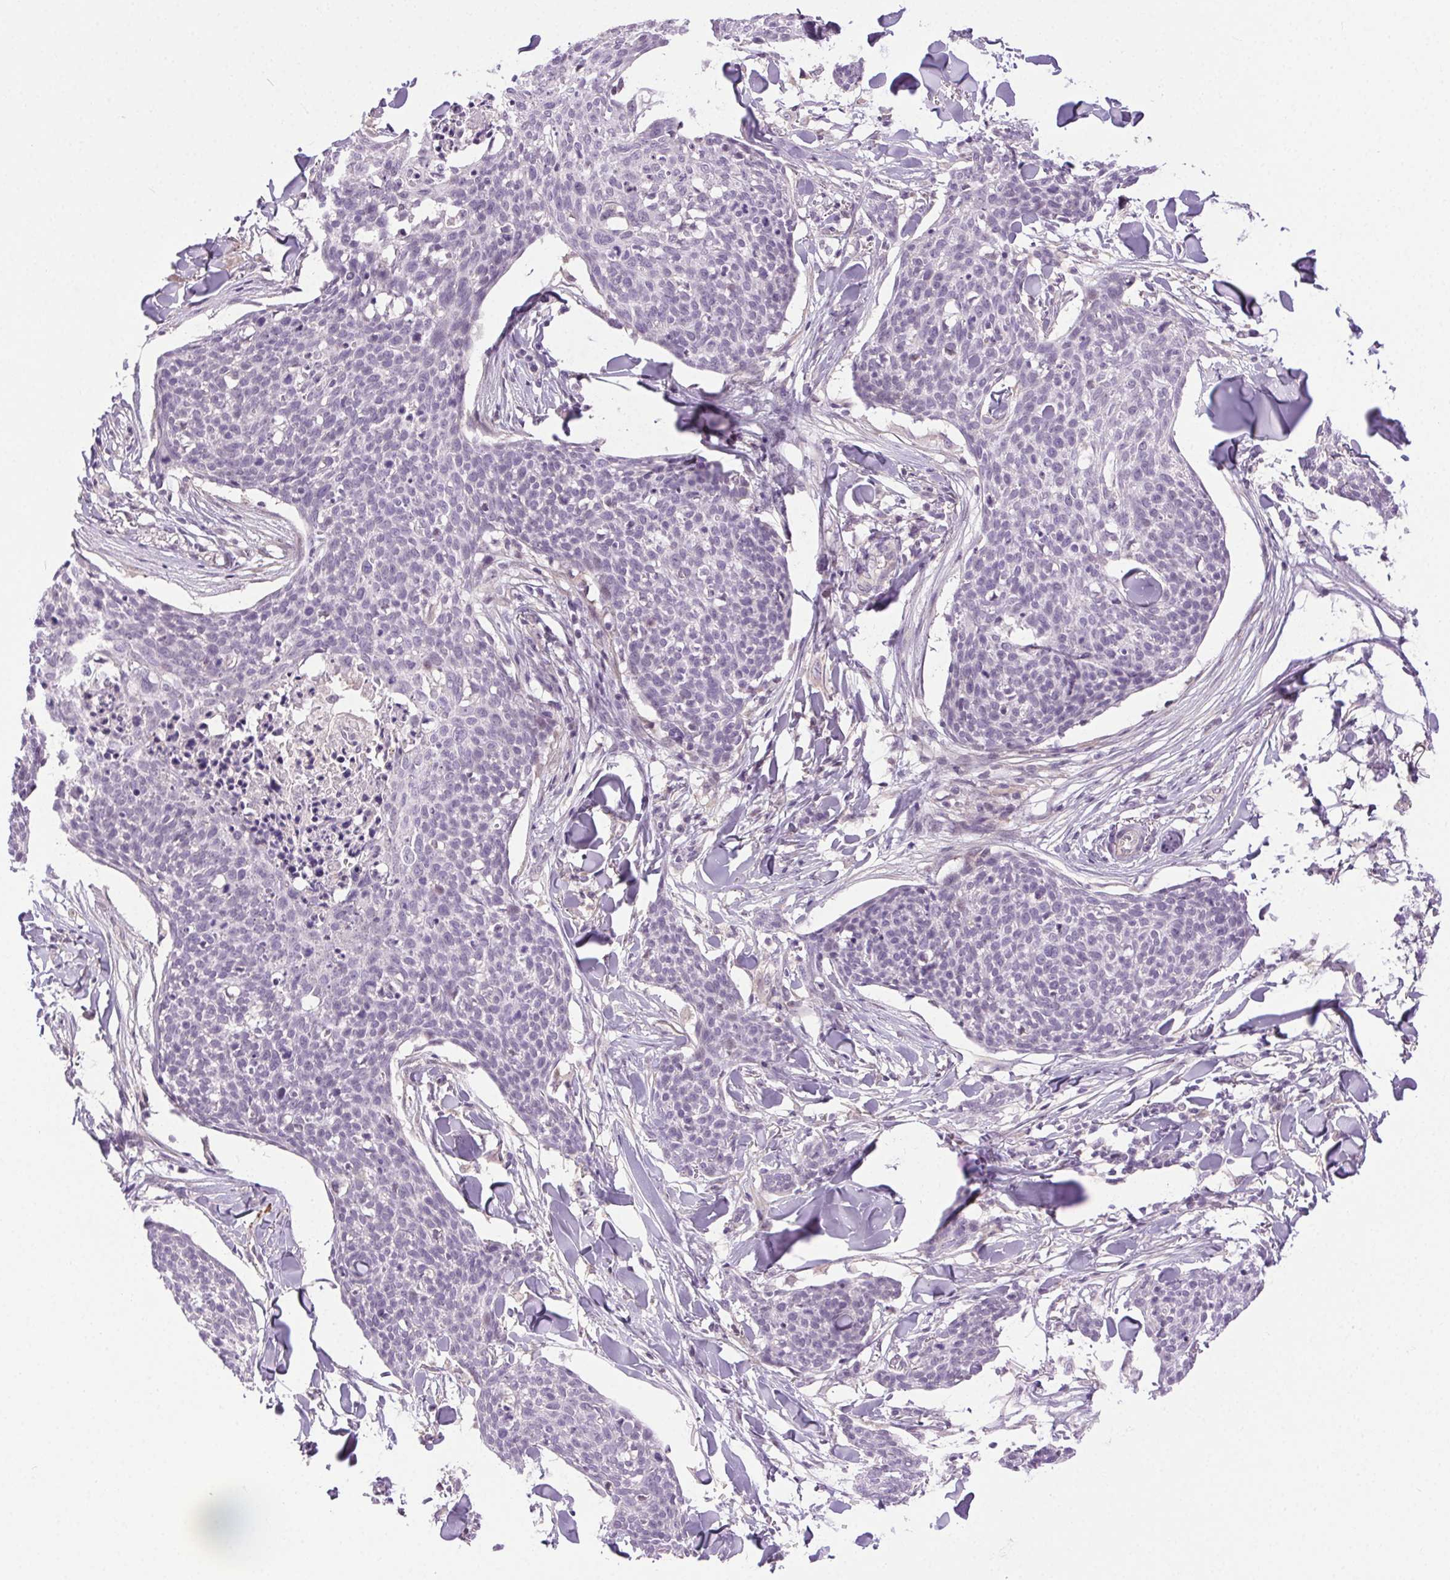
{"staining": {"intensity": "negative", "quantity": "none", "location": "none"}, "tissue": "skin cancer", "cell_type": "Tumor cells", "image_type": "cancer", "snomed": [{"axis": "morphology", "description": "Squamous cell carcinoma, NOS"}, {"axis": "topography", "description": "Skin"}, {"axis": "topography", "description": "Vulva"}], "caption": "Histopathology image shows no protein staining in tumor cells of skin squamous cell carcinoma tissue.", "gene": "SYT11", "patient": {"sex": "female", "age": 75}}